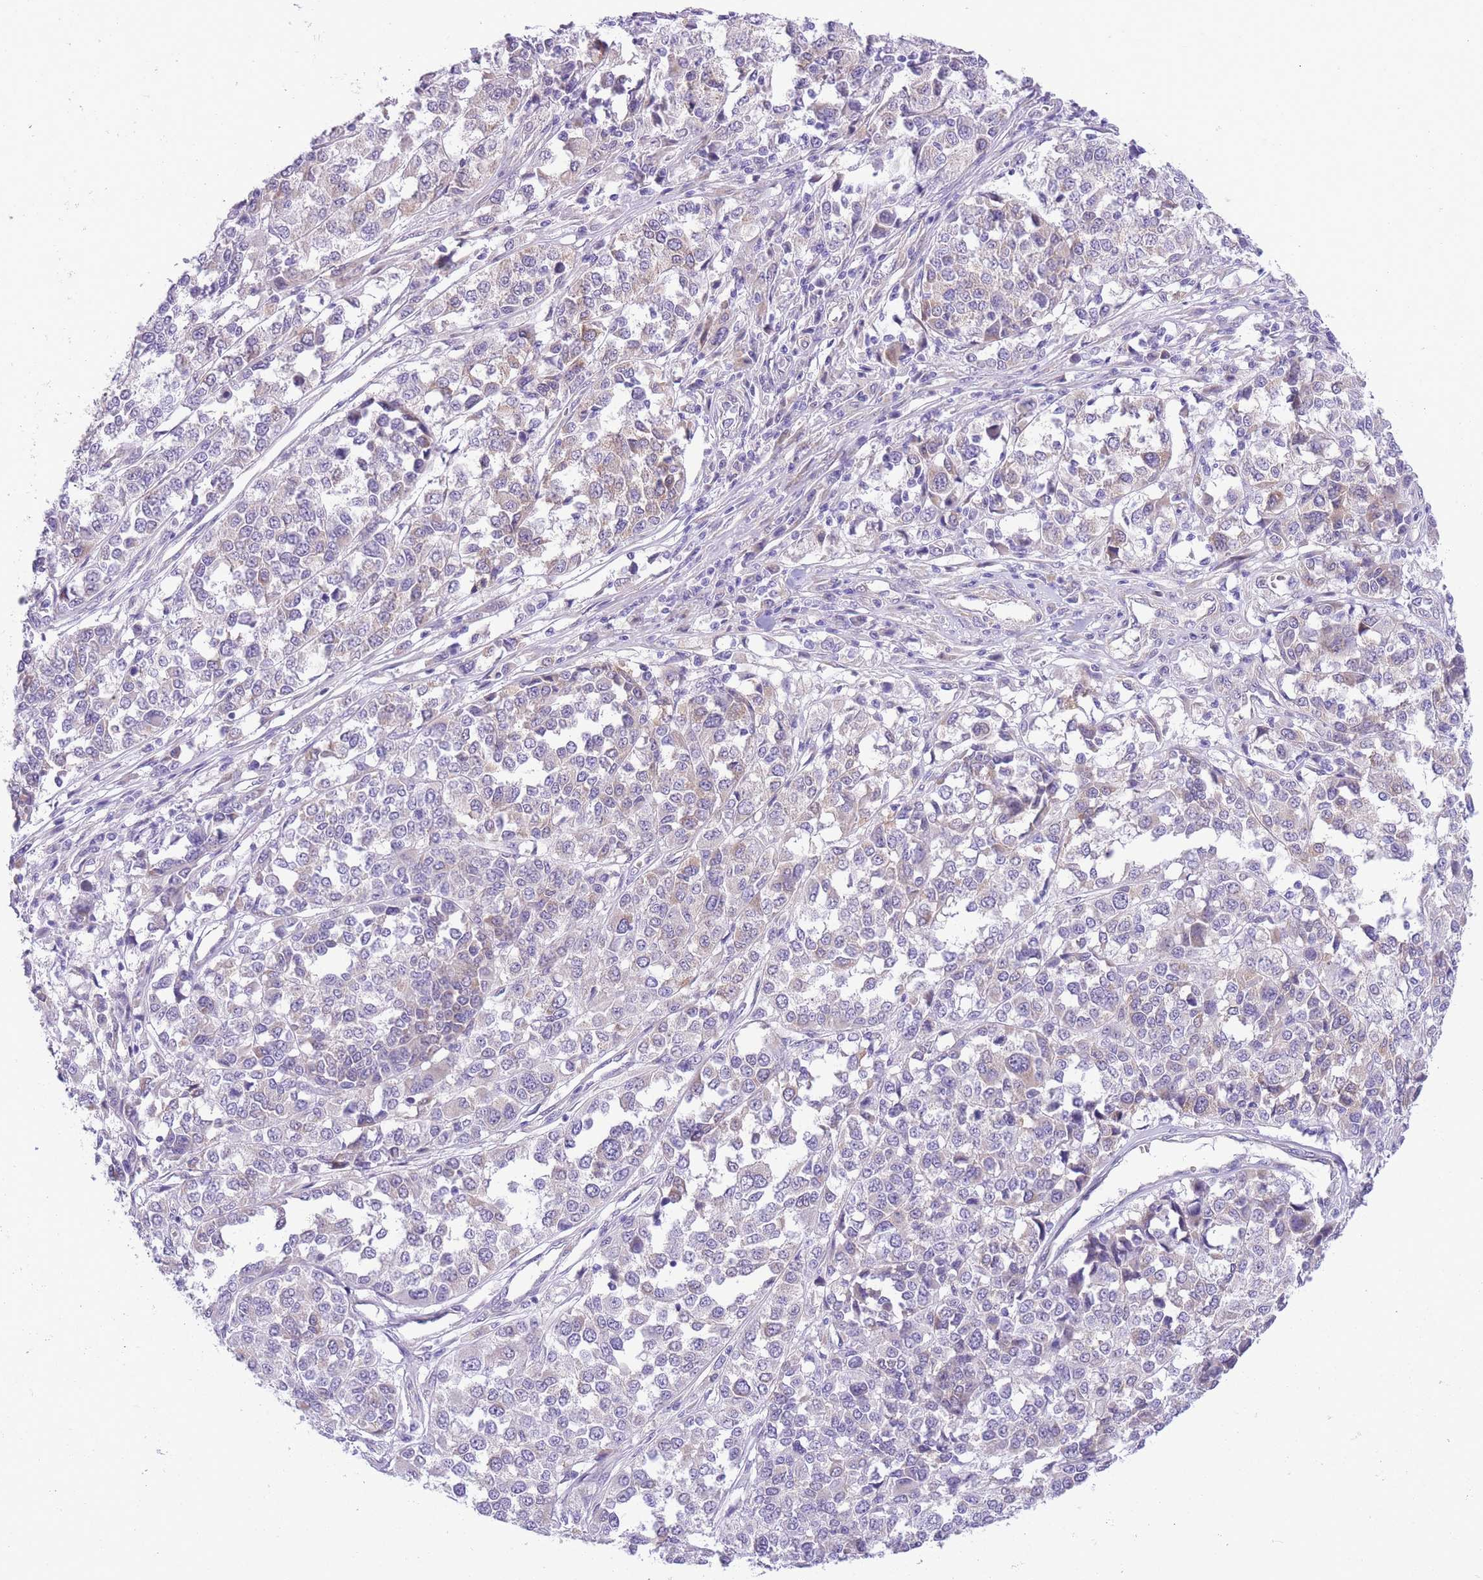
{"staining": {"intensity": "negative", "quantity": "none", "location": "none"}, "tissue": "melanoma", "cell_type": "Tumor cells", "image_type": "cancer", "snomed": [{"axis": "morphology", "description": "Malignant melanoma, Metastatic site"}, {"axis": "topography", "description": "Lymph node"}], "caption": "DAB immunohistochemical staining of malignant melanoma (metastatic site) displays no significant expression in tumor cells.", "gene": "WWOX", "patient": {"sex": "male", "age": 44}}